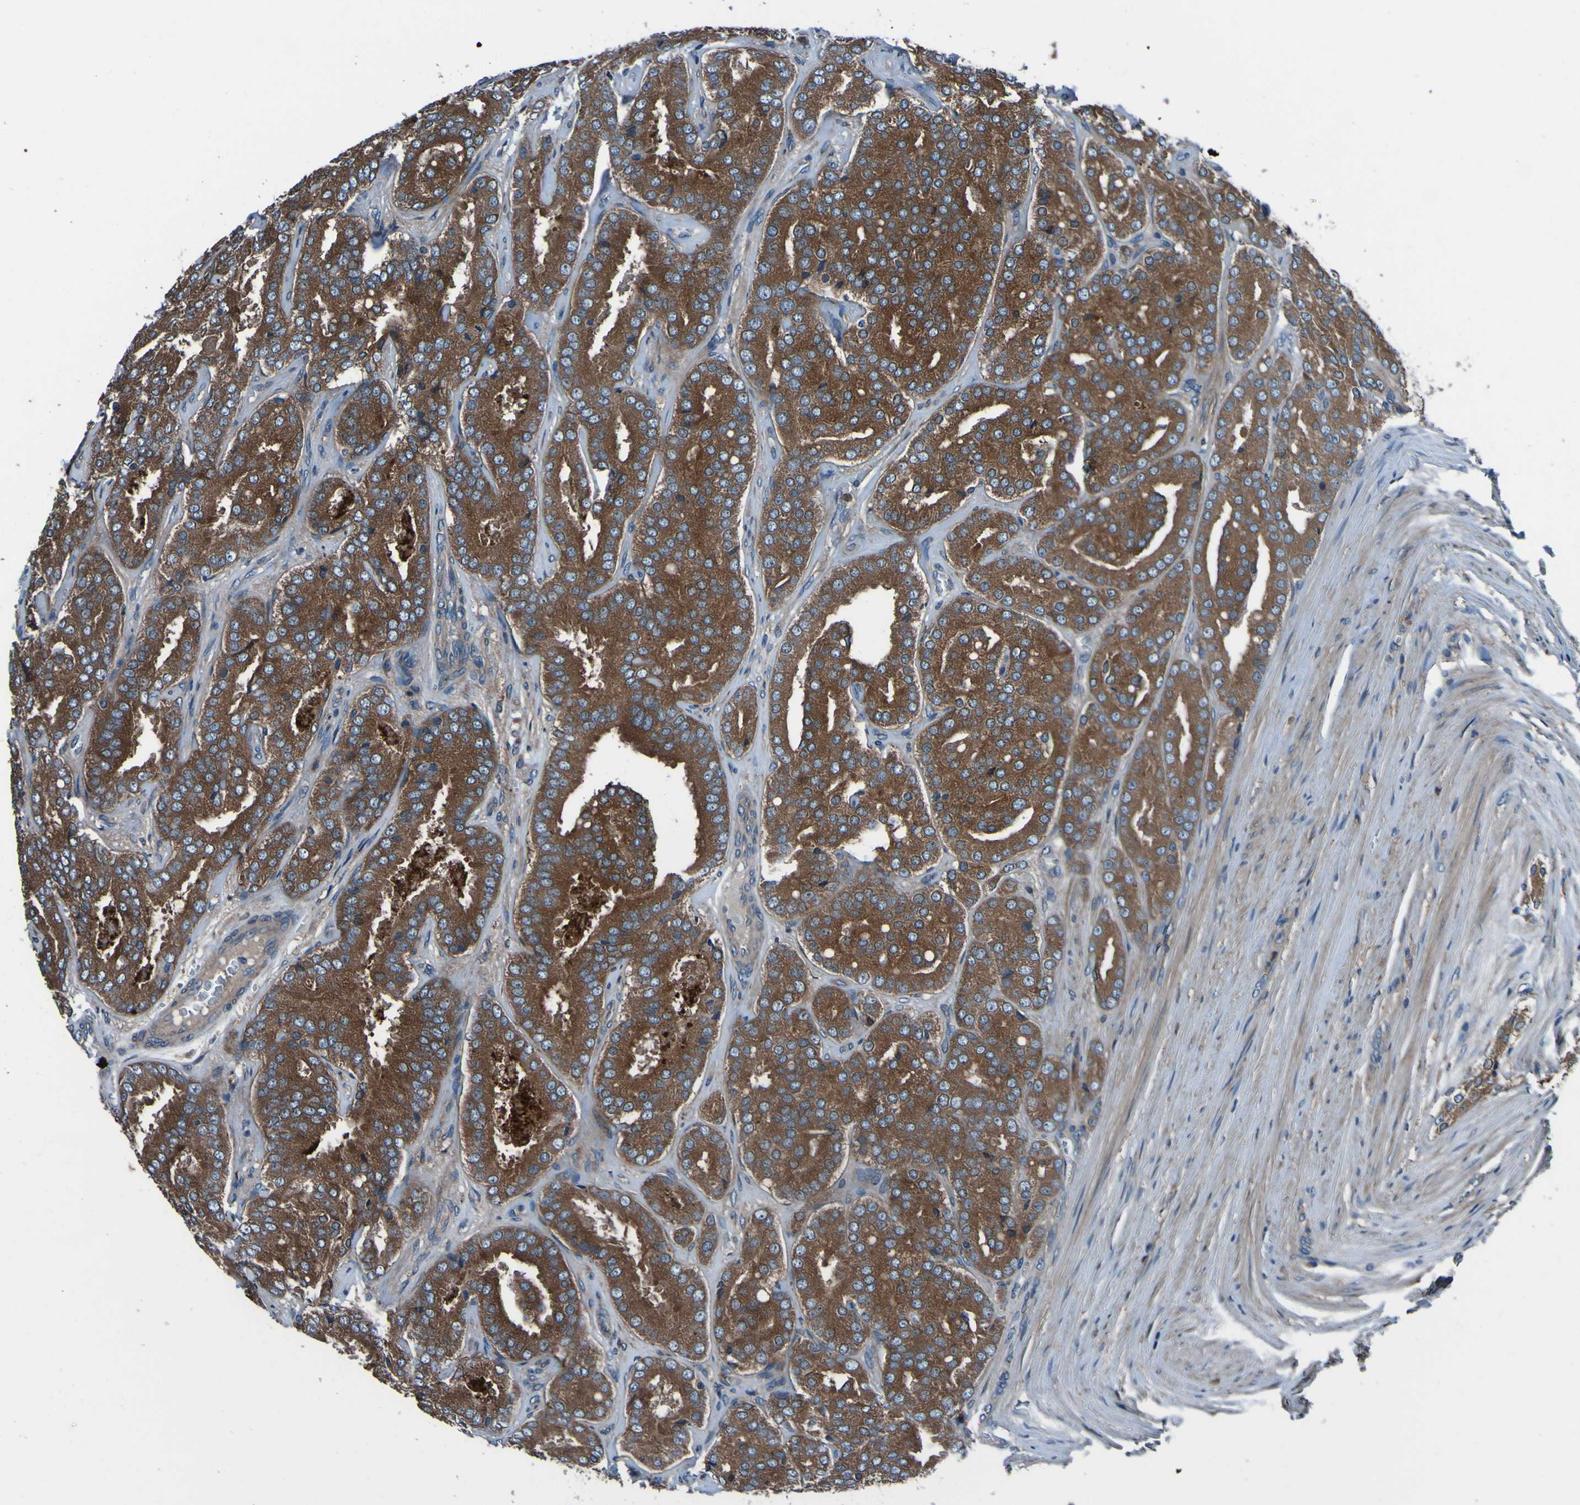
{"staining": {"intensity": "strong", "quantity": ">75%", "location": "cytoplasmic/membranous"}, "tissue": "prostate cancer", "cell_type": "Tumor cells", "image_type": "cancer", "snomed": [{"axis": "morphology", "description": "Adenocarcinoma, High grade"}, {"axis": "topography", "description": "Prostate"}], "caption": "Immunohistochemistry (IHC) (DAB (3,3'-diaminobenzidine)) staining of human prostate adenocarcinoma (high-grade) demonstrates strong cytoplasmic/membranous protein expression in about >75% of tumor cells. Immunohistochemistry stains the protein in brown and the nuclei are stained blue.", "gene": "RAB5B", "patient": {"sex": "male", "age": 65}}